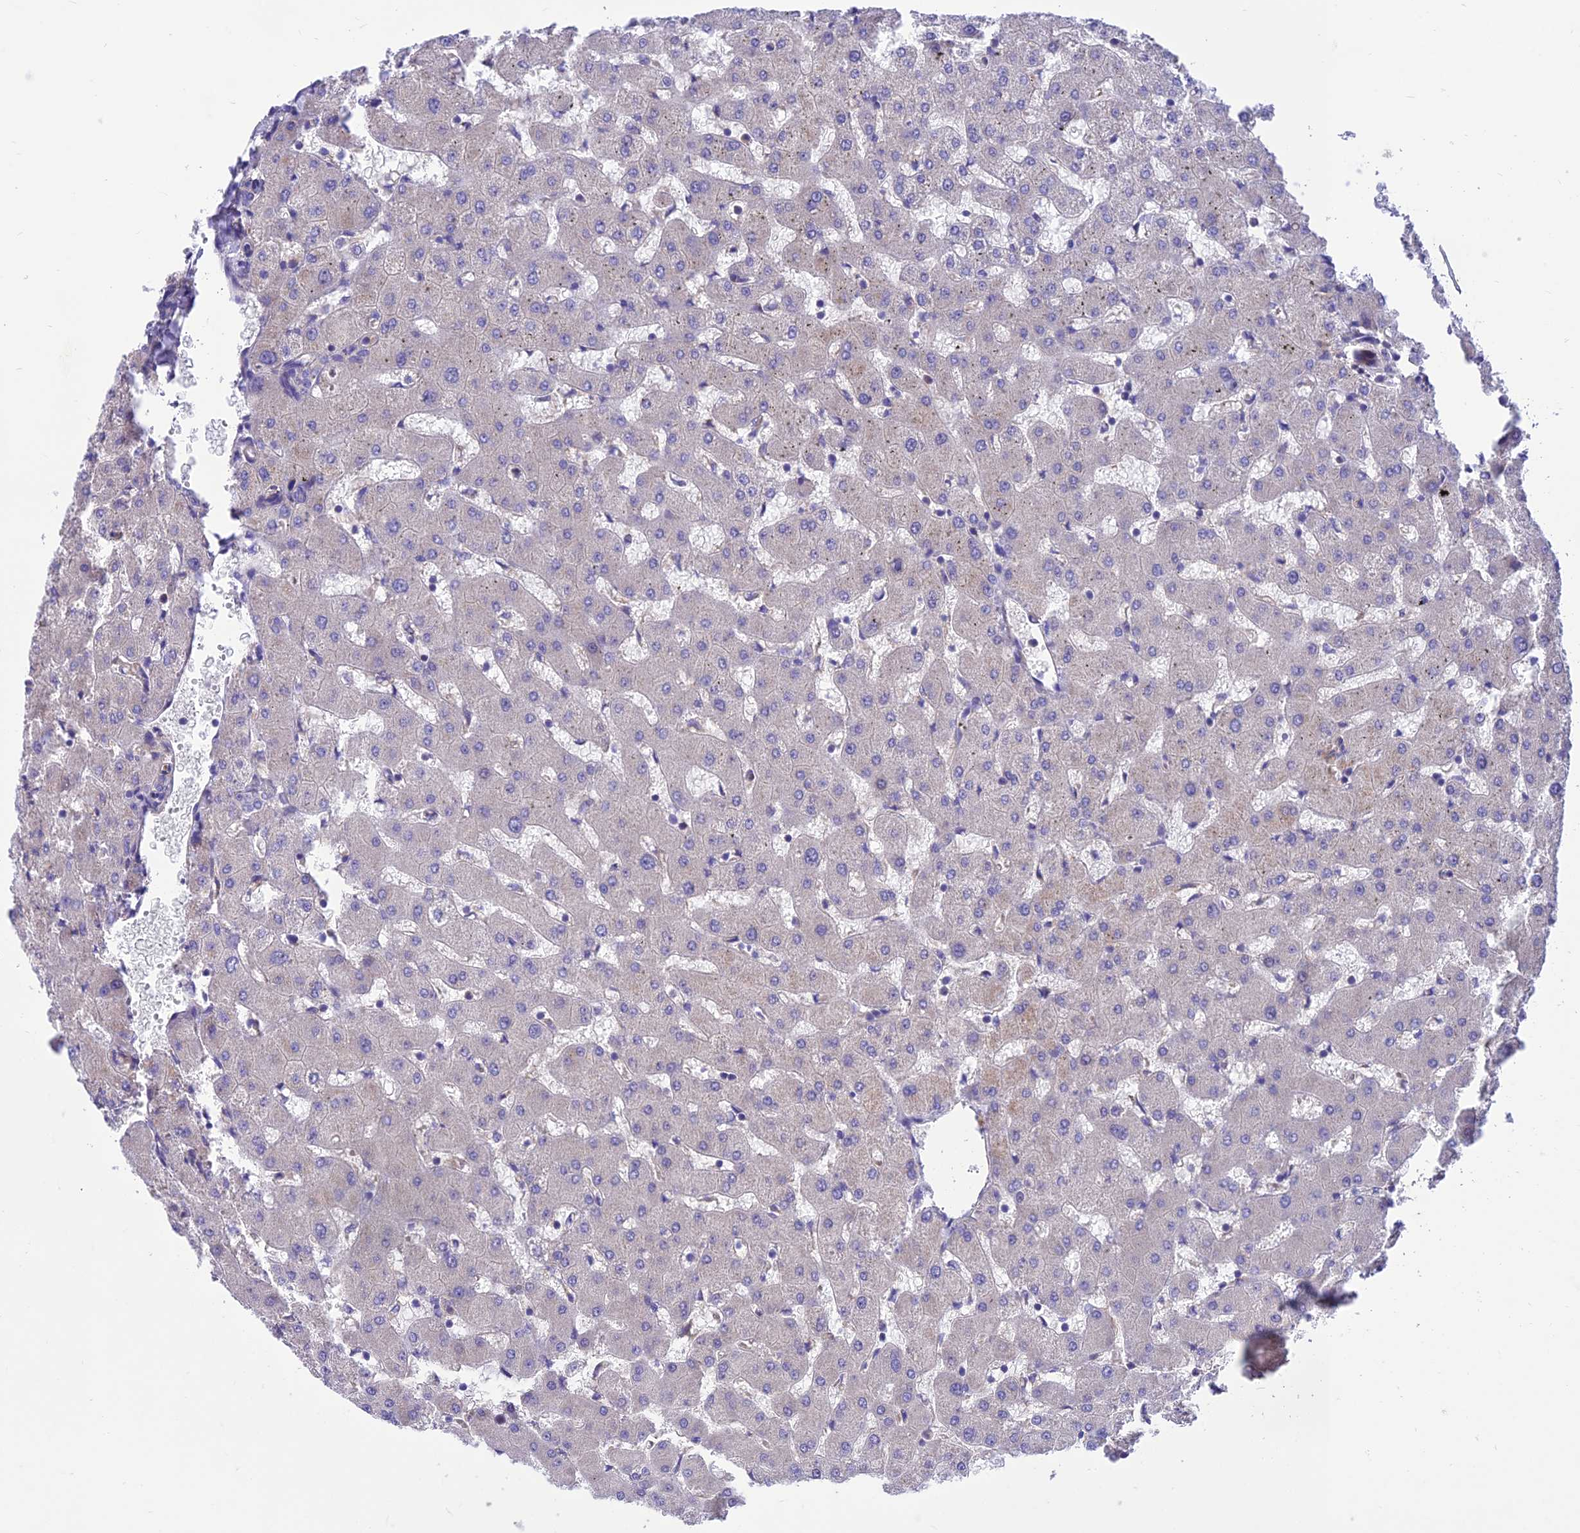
{"staining": {"intensity": "negative", "quantity": "none", "location": "none"}, "tissue": "liver", "cell_type": "Cholangiocytes", "image_type": "normal", "snomed": [{"axis": "morphology", "description": "Normal tissue, NOS"}, {"axis": "topography", "description": "Liver"}], "caption": "Cholangiocytes show no significant staining in benign liver.", "gene": "VPS16", "patient": {"sex": "female", "age": 63}}